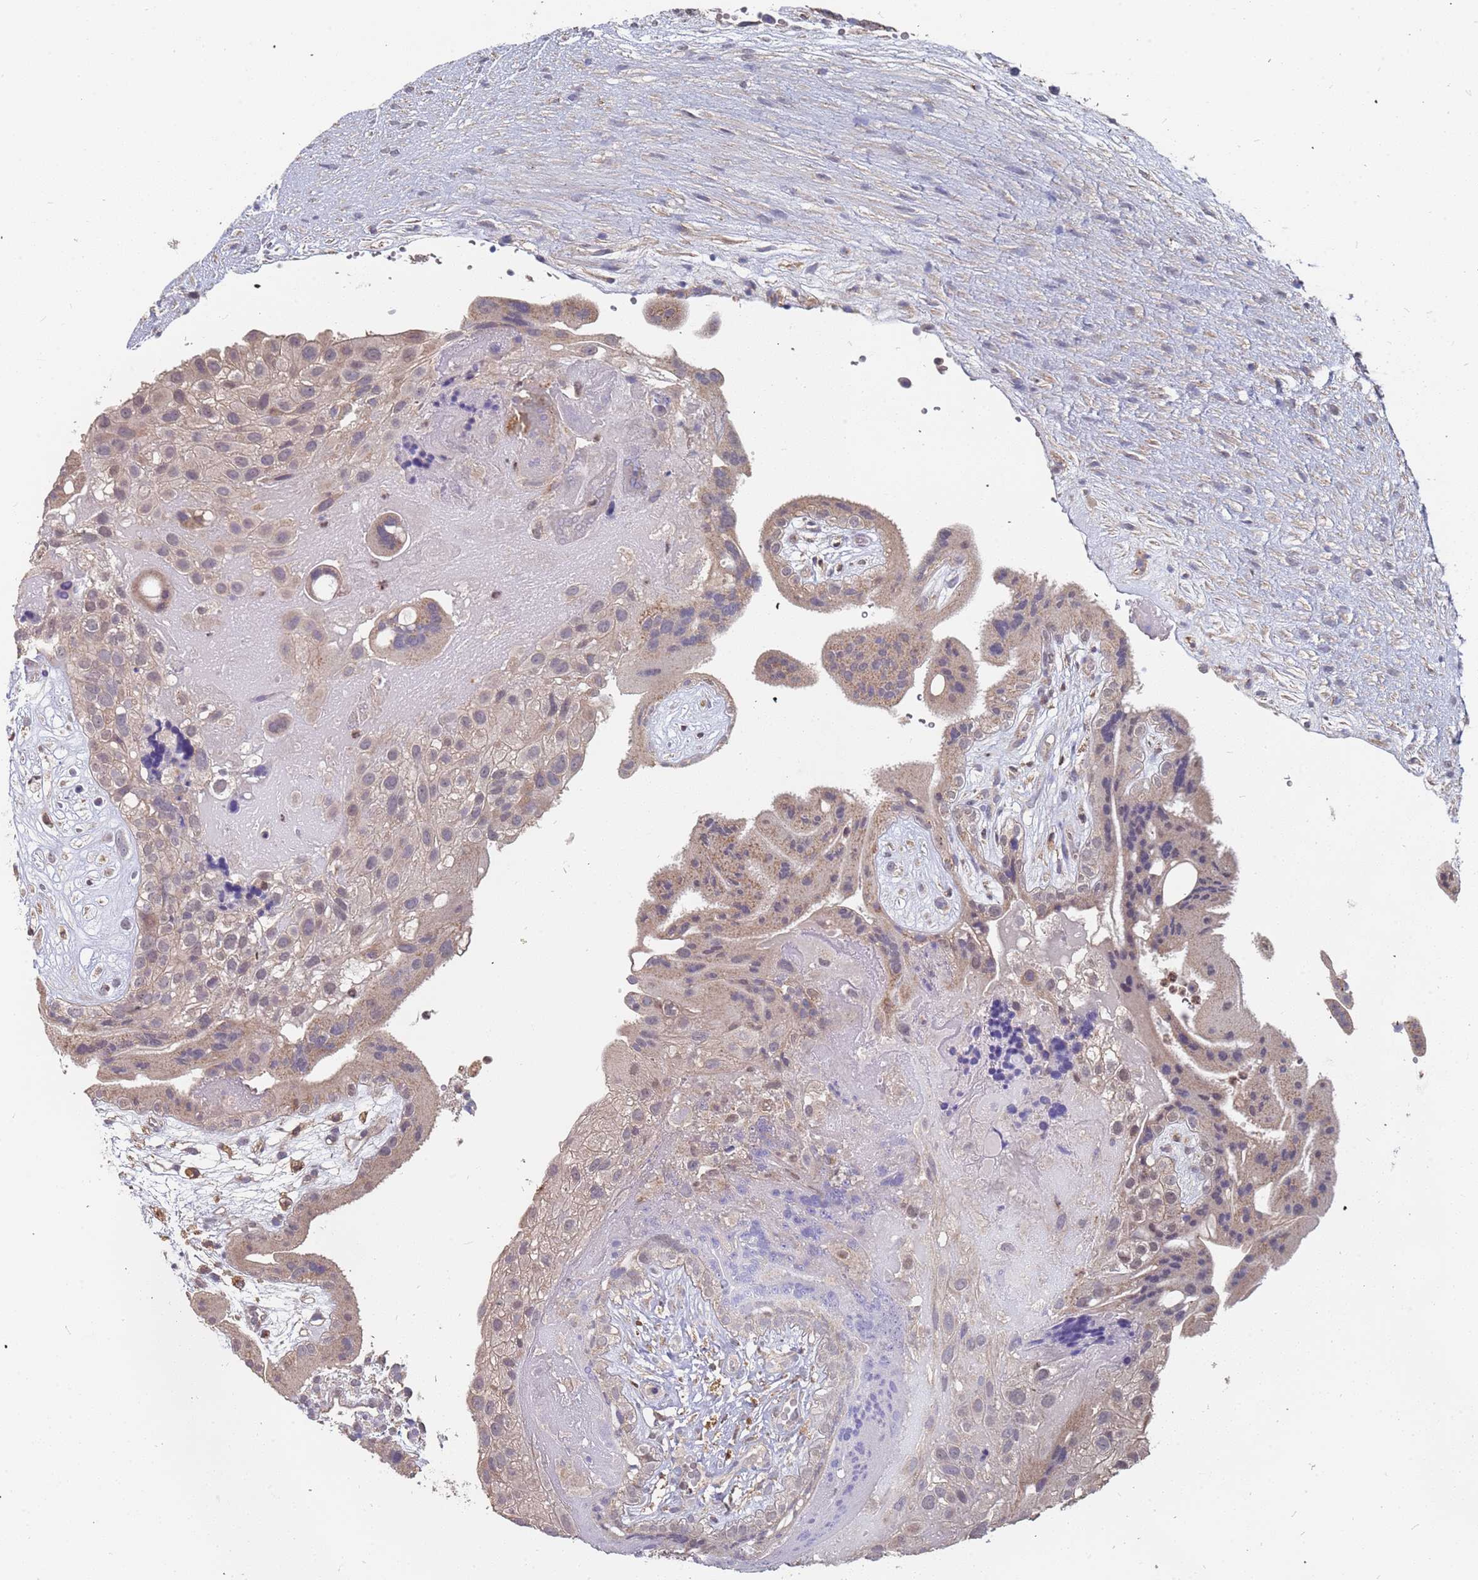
{"staining": {"intensity": "weak", "quantity": "25%-75%", "location": "cytoplasmic/membranous"}, "tissue": "placenta", "cell_type": "Decidual cells", "image_type": "normal", "snomed": [{"axis": "morphology", "description": "Normal tissue, NOS"}, {"axis": "topography", "description": "Placenta"}], "caption": "Immunohistochemistry (IHC) (DAB (3,3'-diaminobenzidine)) staining of unremarkable human placenta shows weak cytoplasmic/membranous protein expression in about 25%-75% of decidual cells. Using DAB (3,3'-diaminobenzidine) (brown) and hematoxylin (blue) stains, captured at high magnification using brightfield microscopy.", "gene": "TCEANC2", "patient": {"sex": "female", "age": 18}}